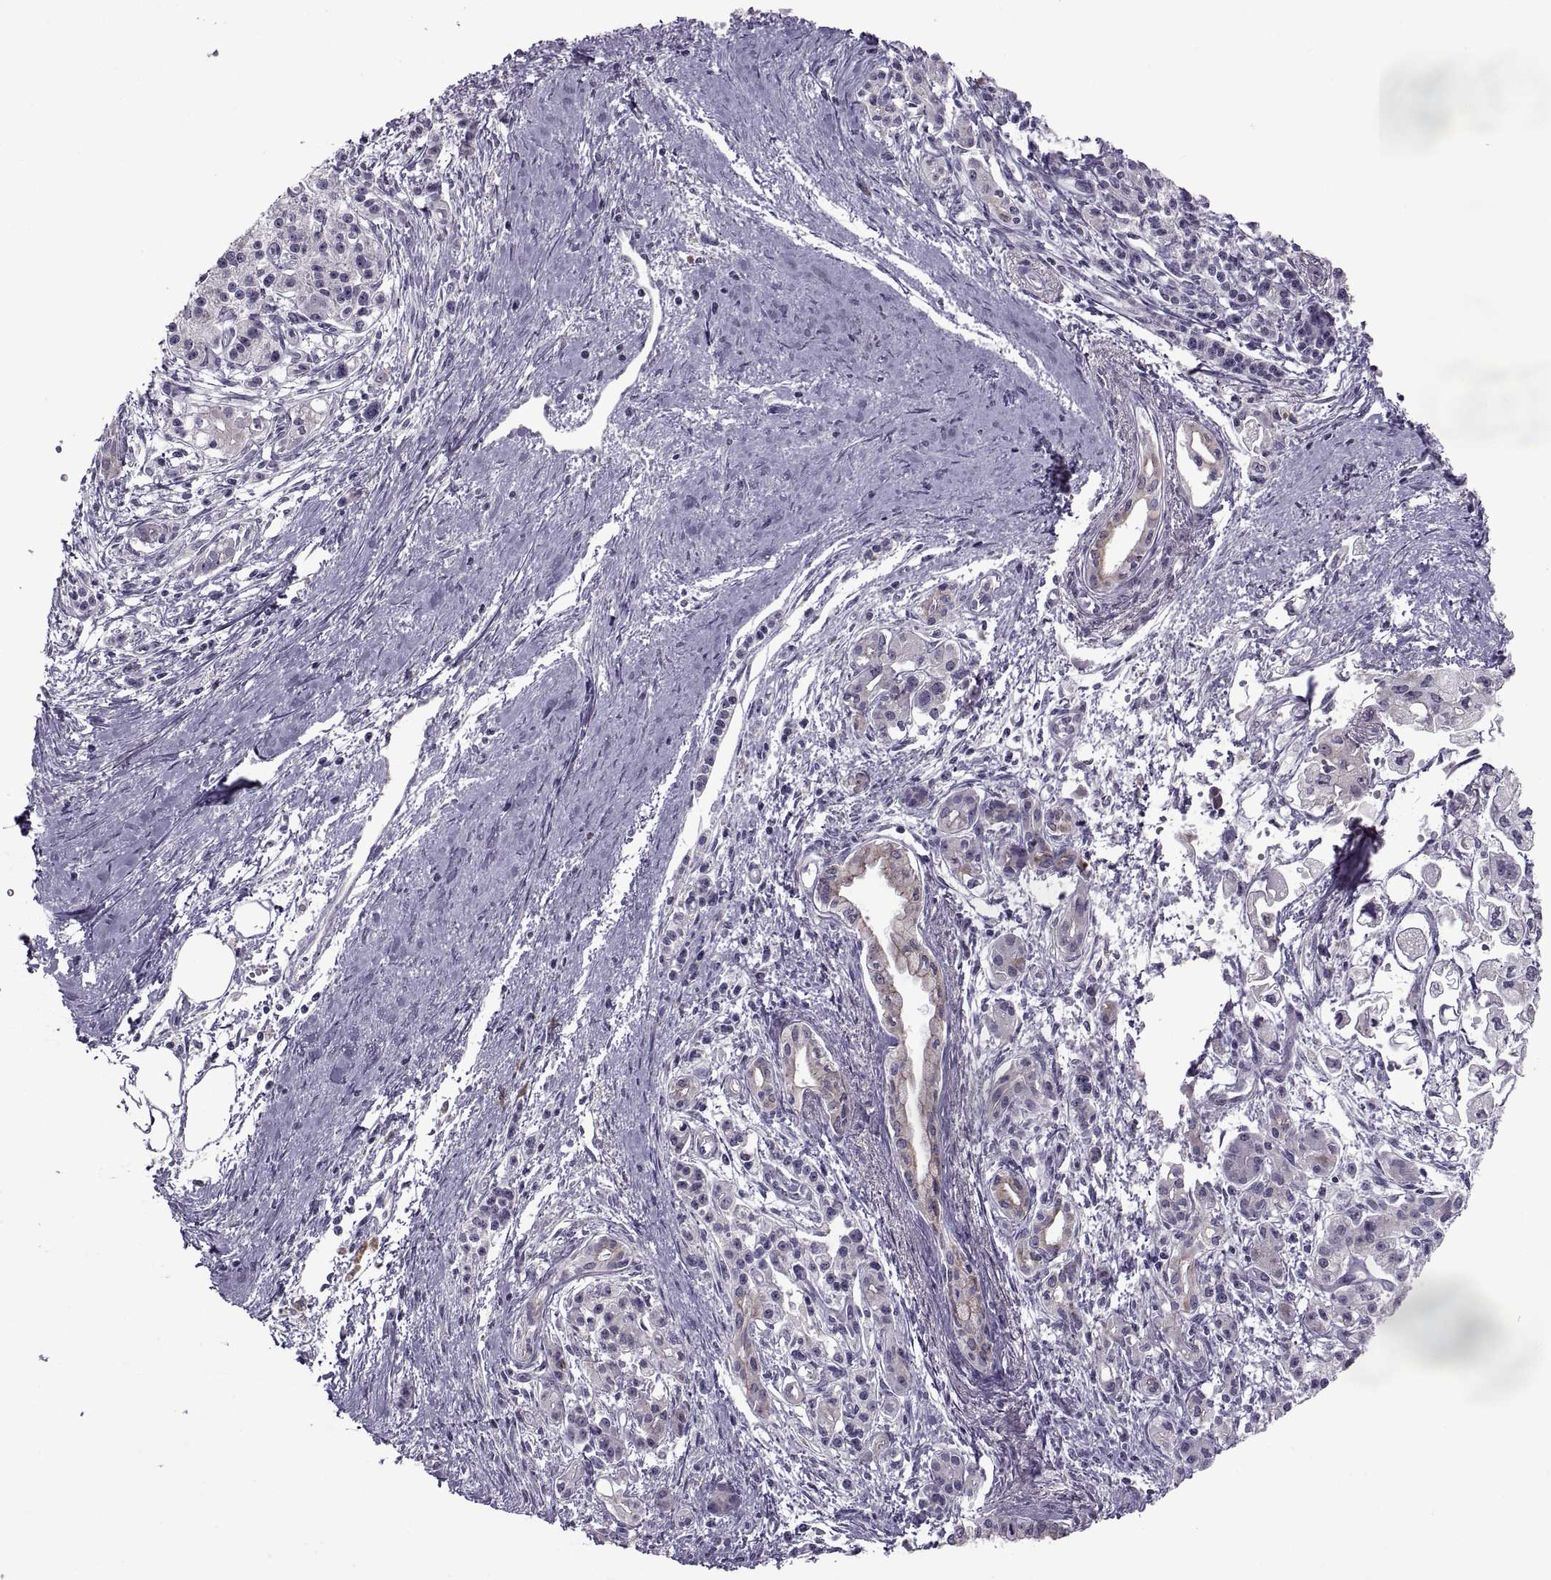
{"staining": {"intensity": "weak", "quantity": "<25%", "location": "cytoplasmic/membranous"}, "tissue": "pancreatic cancer", "cell_type": "Tumor cells", "image_type": "cancer", "snomed": [{"axis": "morphology", "description": "Adenocarcinoma, NOS"}, {"axis": "topography", "description": "Pancreas"}], "caption": "IHC of pancreatic adenocarcinoma exhibits no positivity in tumor cells.", "gene": "ASIC2", "patient": {"sex": "male", "age": 70}}